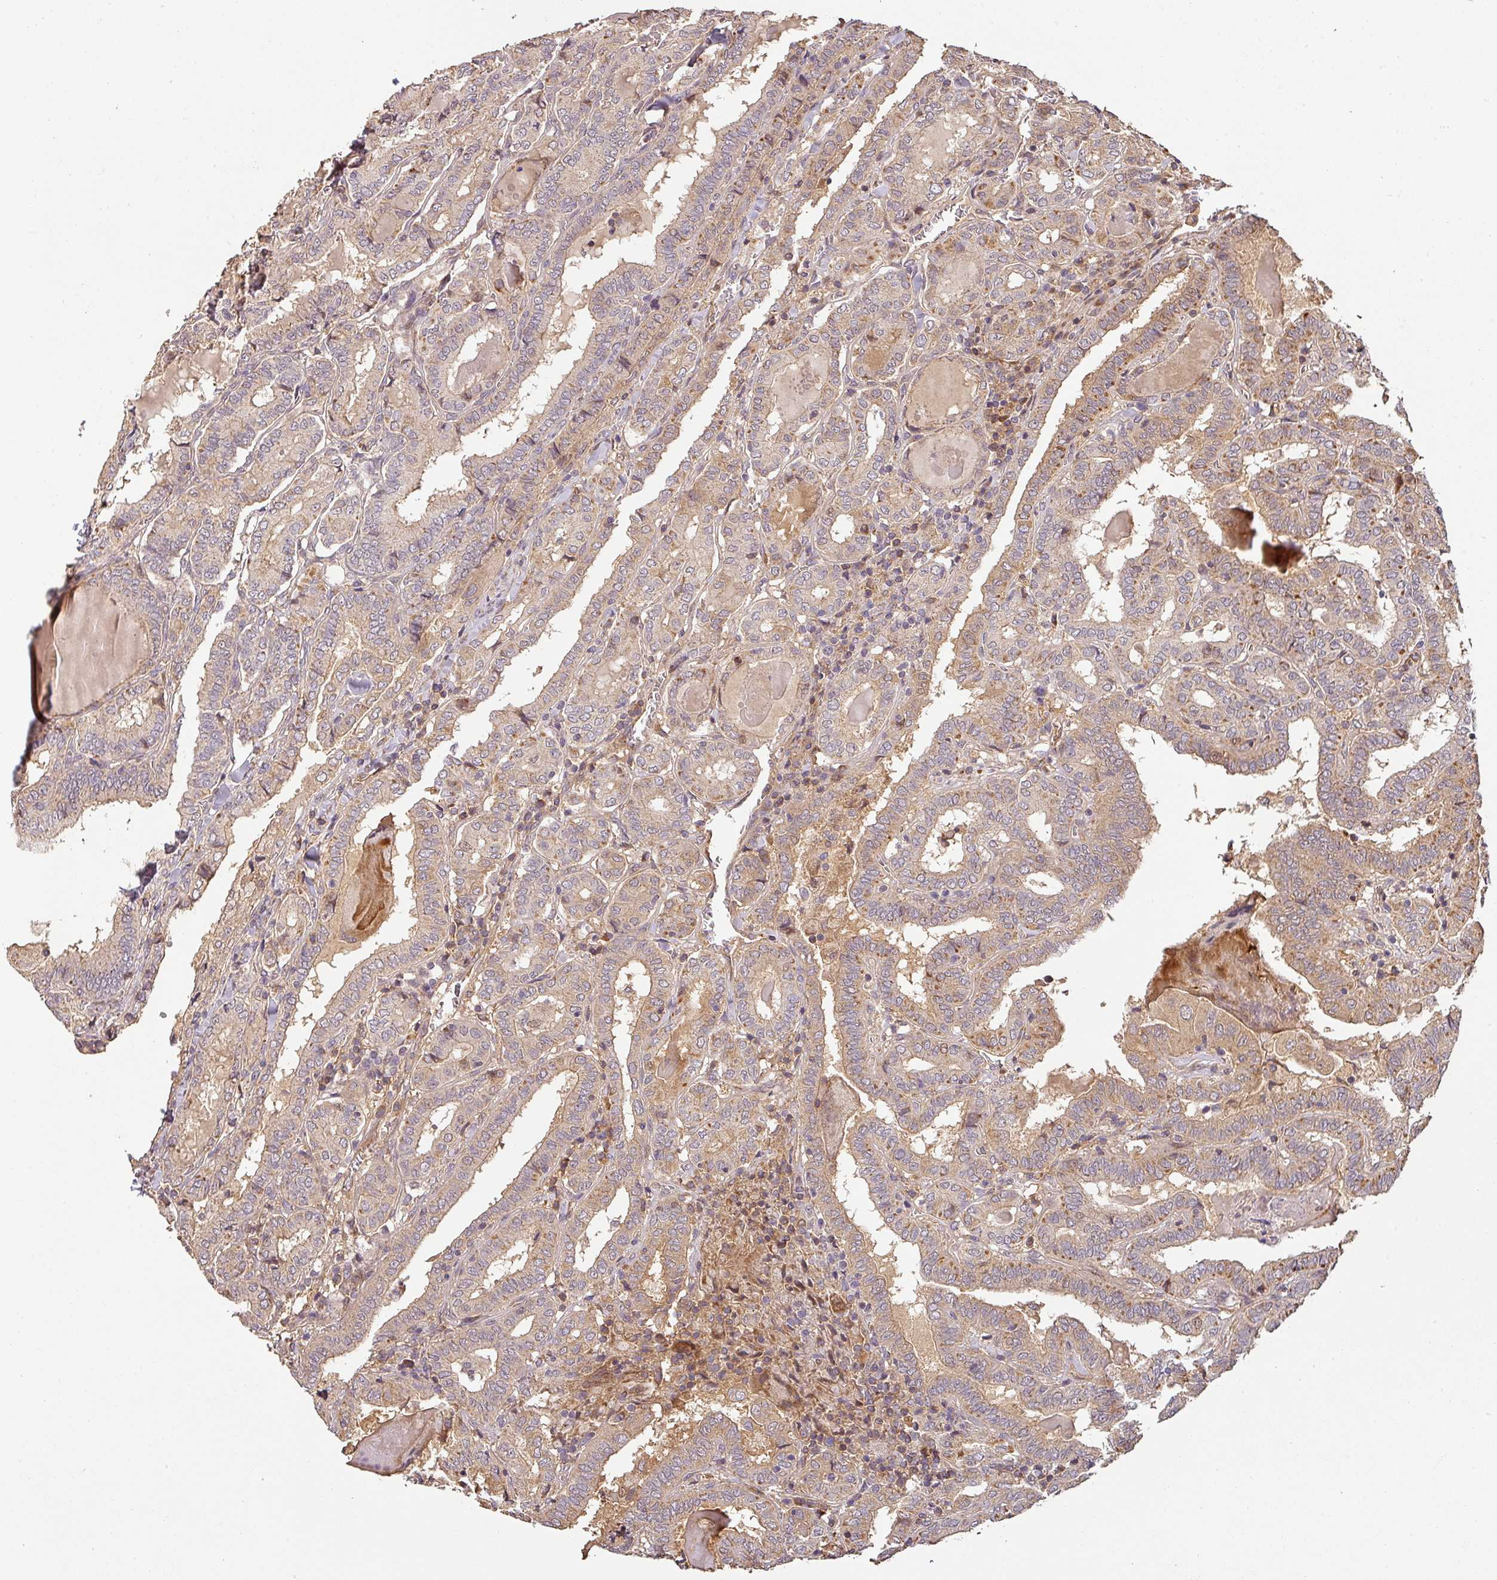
{"staining": {"intensity": "moderate", "quantity": "<25%", "location": "cytoplasmic/membranous"}, "tissue": "thyroid cancer", "cell_type": "Tumor cells", "image_type": "cancer", "snomed": [{"axis": "morphology", "description": "Papillary adenocarcinoma, NOS"}, {"axis": "topography", "description": "Thyroid gland"}], "caption": "Moderate cytoplasmic/membranous staining for a protein is seen in approximately <25% of tumor cells of thyroid cancer (papillary adenocarcinoma) using immunohistochemistry.", "gene": "BPIFB3", "patient": {"sex": "female", "age": 72}}